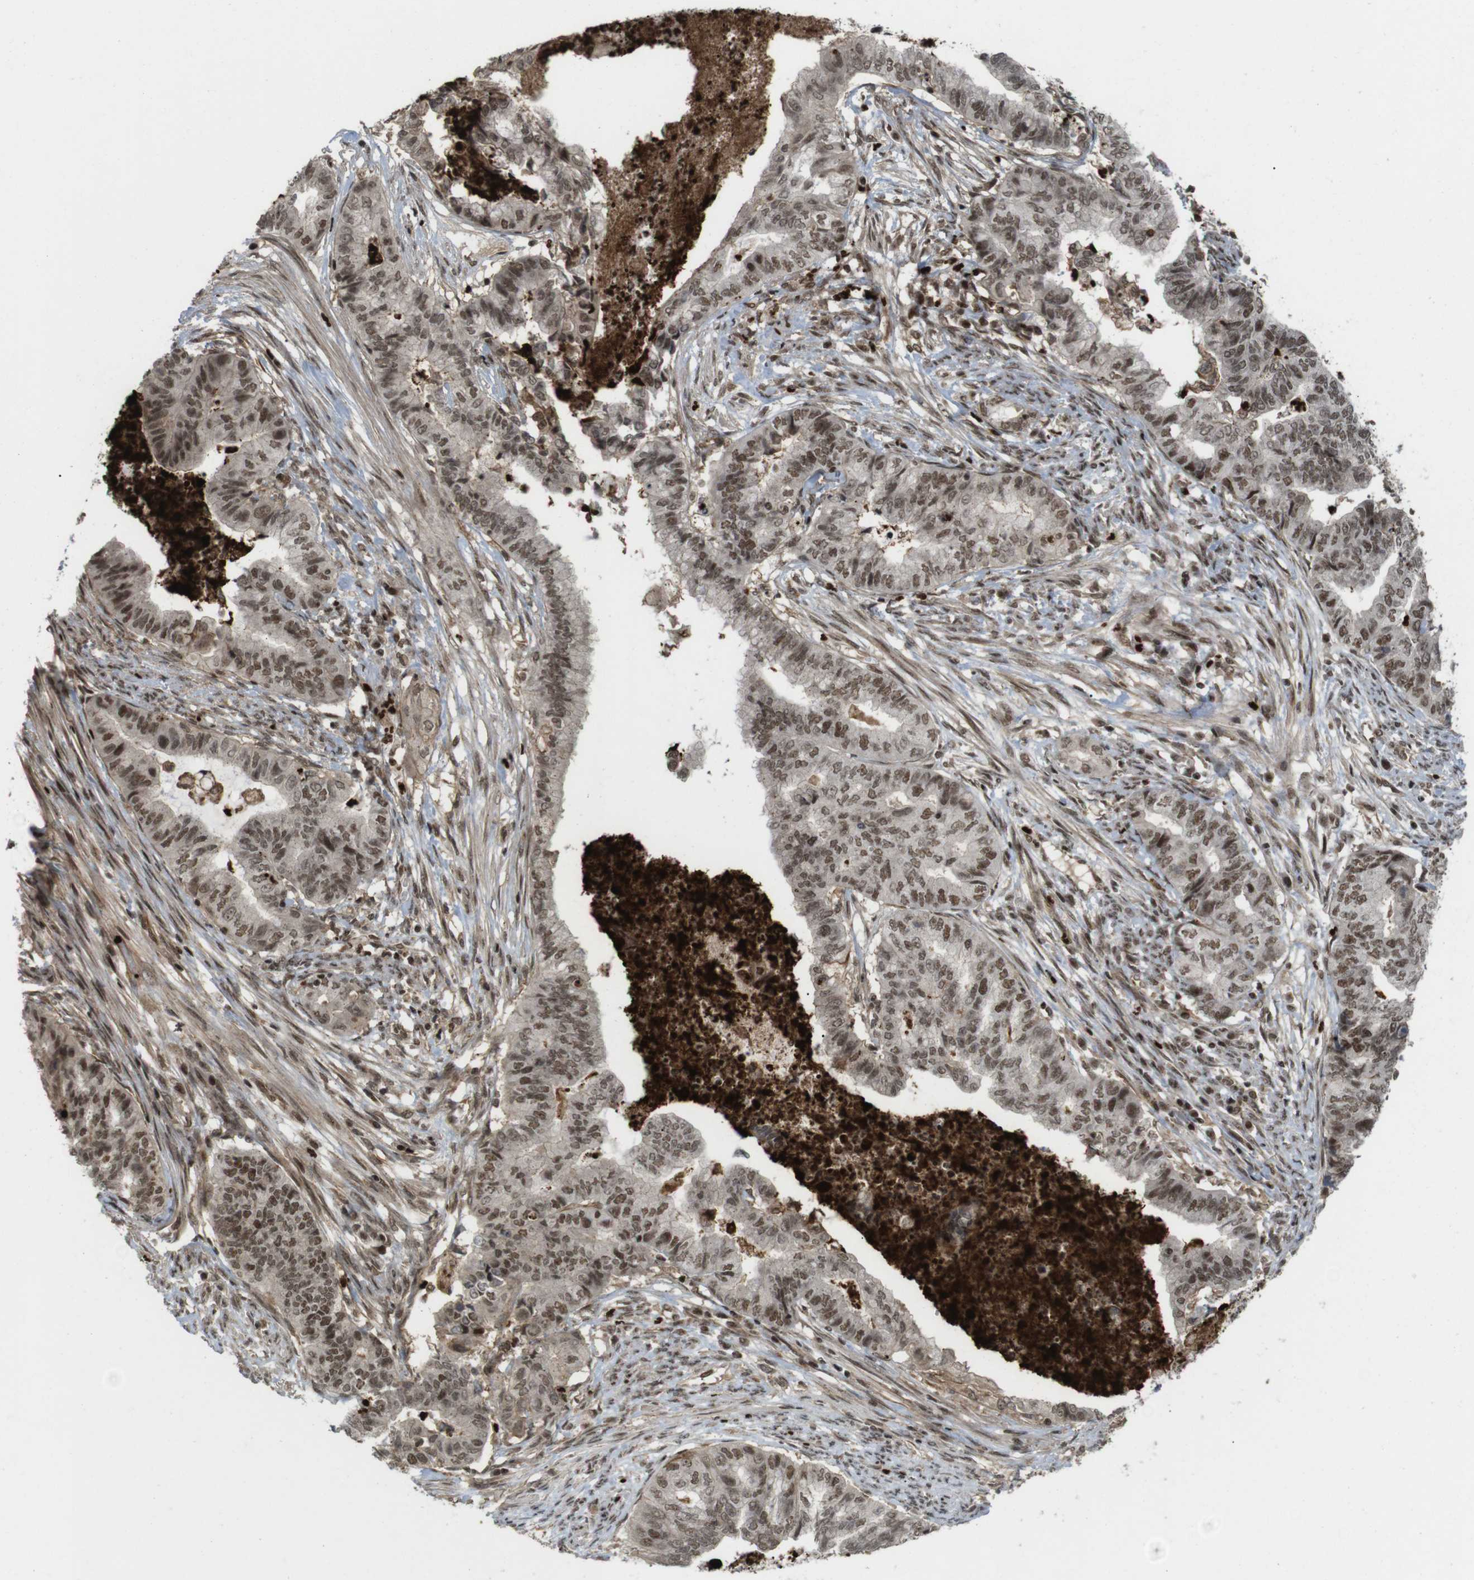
{"staining": {"intensity": "moderate", "quantity": ">75%", "location": "nuclear"}, "tissue": "endometrial cancer", "cell_type": "Tumor cells", "image_type": "cancer", "snomed": [{"axis": "morphology", "description": "Adenocarcinoma, NOS"}, {"axis": "topography", "description": "Endometrium"}], "caption": "IHC micrograph of adenocarcinoma (endometrial) stained for a protein (brown), which reveals medium levels of moderate nuclear positivity in approximately >75% of tumor cells.", "gene": "SP2", "patient": {"sex": "female", "age": 79}}